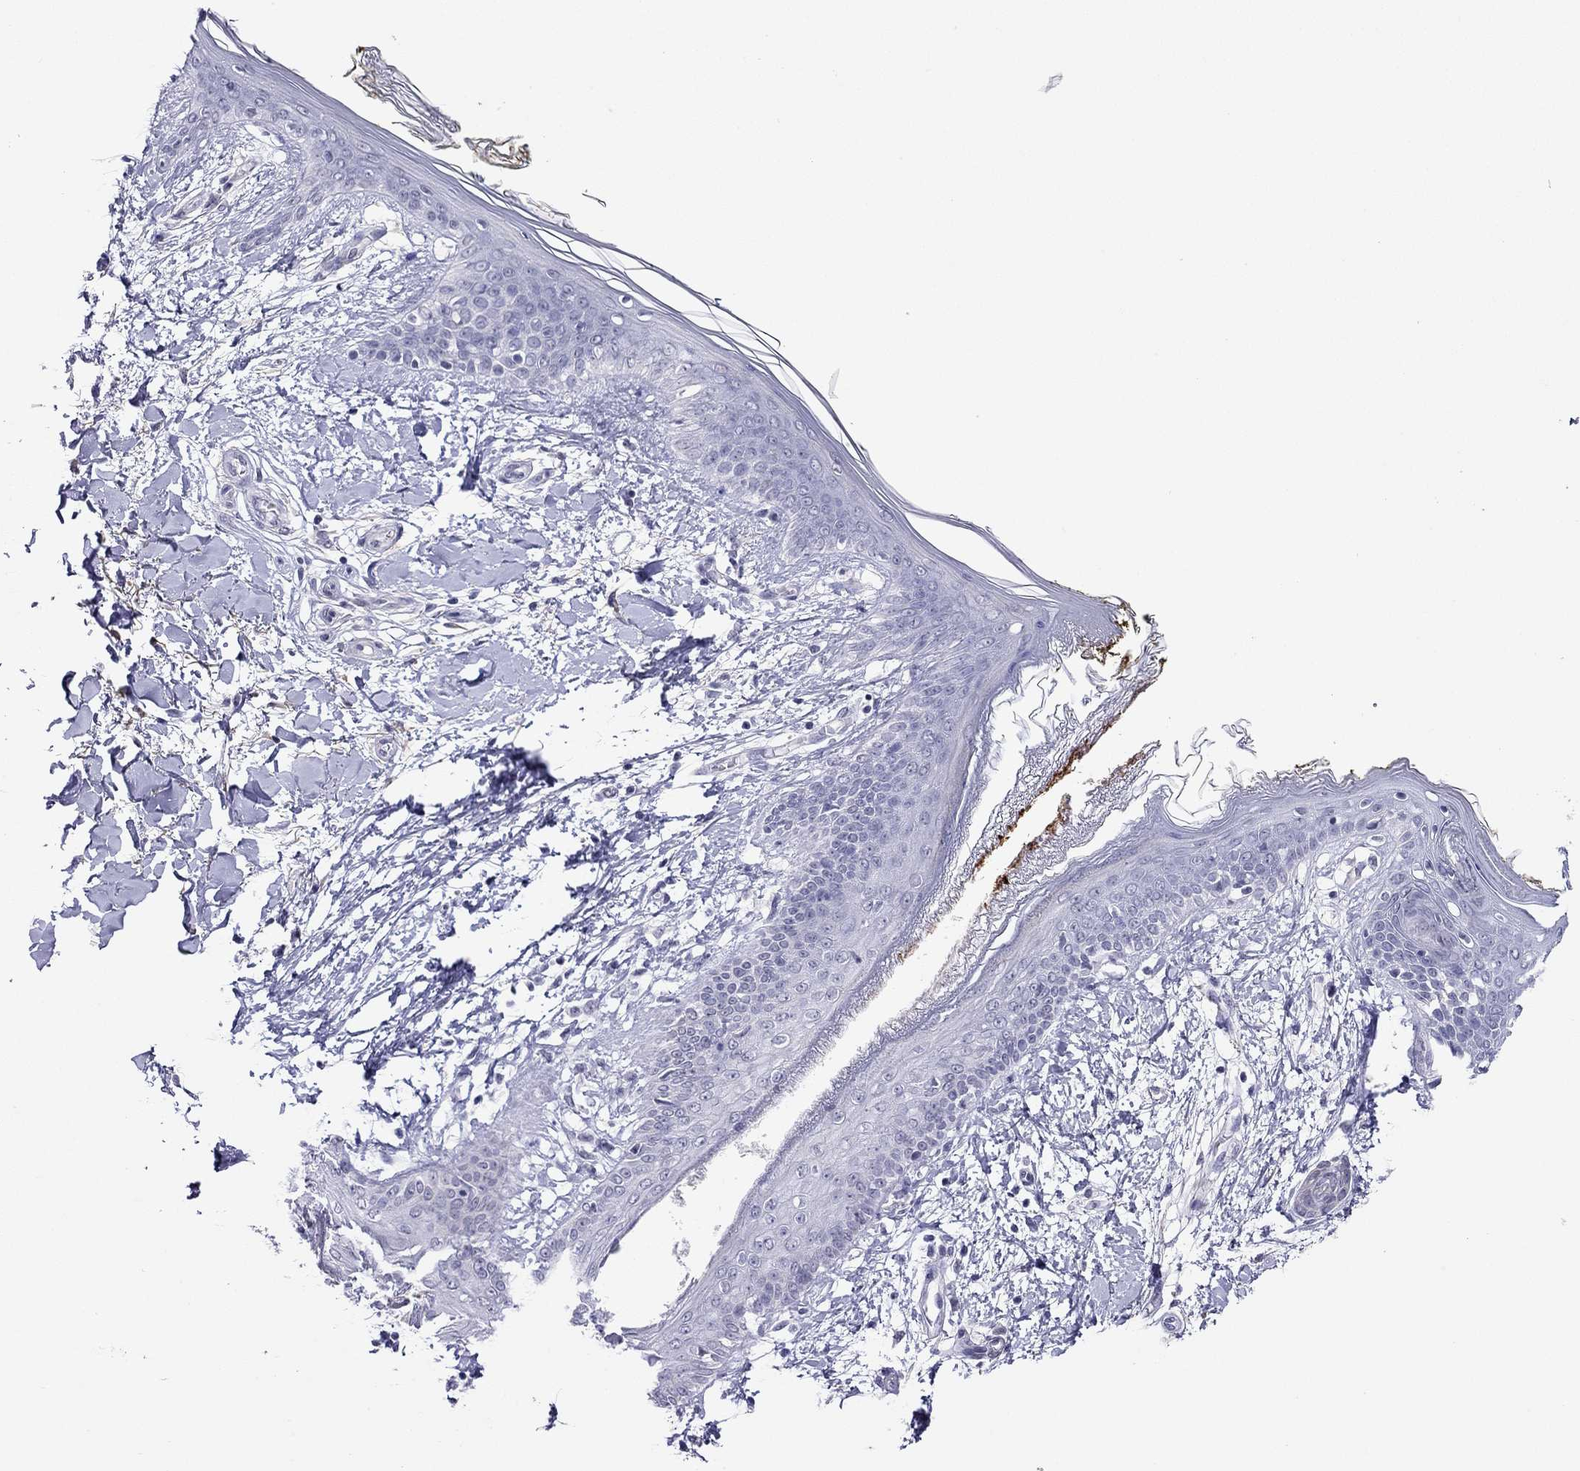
{"staining": {"intensity": "negative", "quantity": "none", "location": "none"}, "tissue": "skin", "cell_type": "Fibroblasts", "image_type": "normal", "snomed": [{"axis": "morphology", "description": "Normal tissue, NOS"}, {"axis": "topography", "description": "Skin"}], "caption": "IHC micrograph of benign skin stained for a protein (brown), which shows no positivity in fibroblasts. (IHC, brightfield microscopy, high magnification).", "gene": "MYMX", "patient": {"sex": "female", "age": 34}}